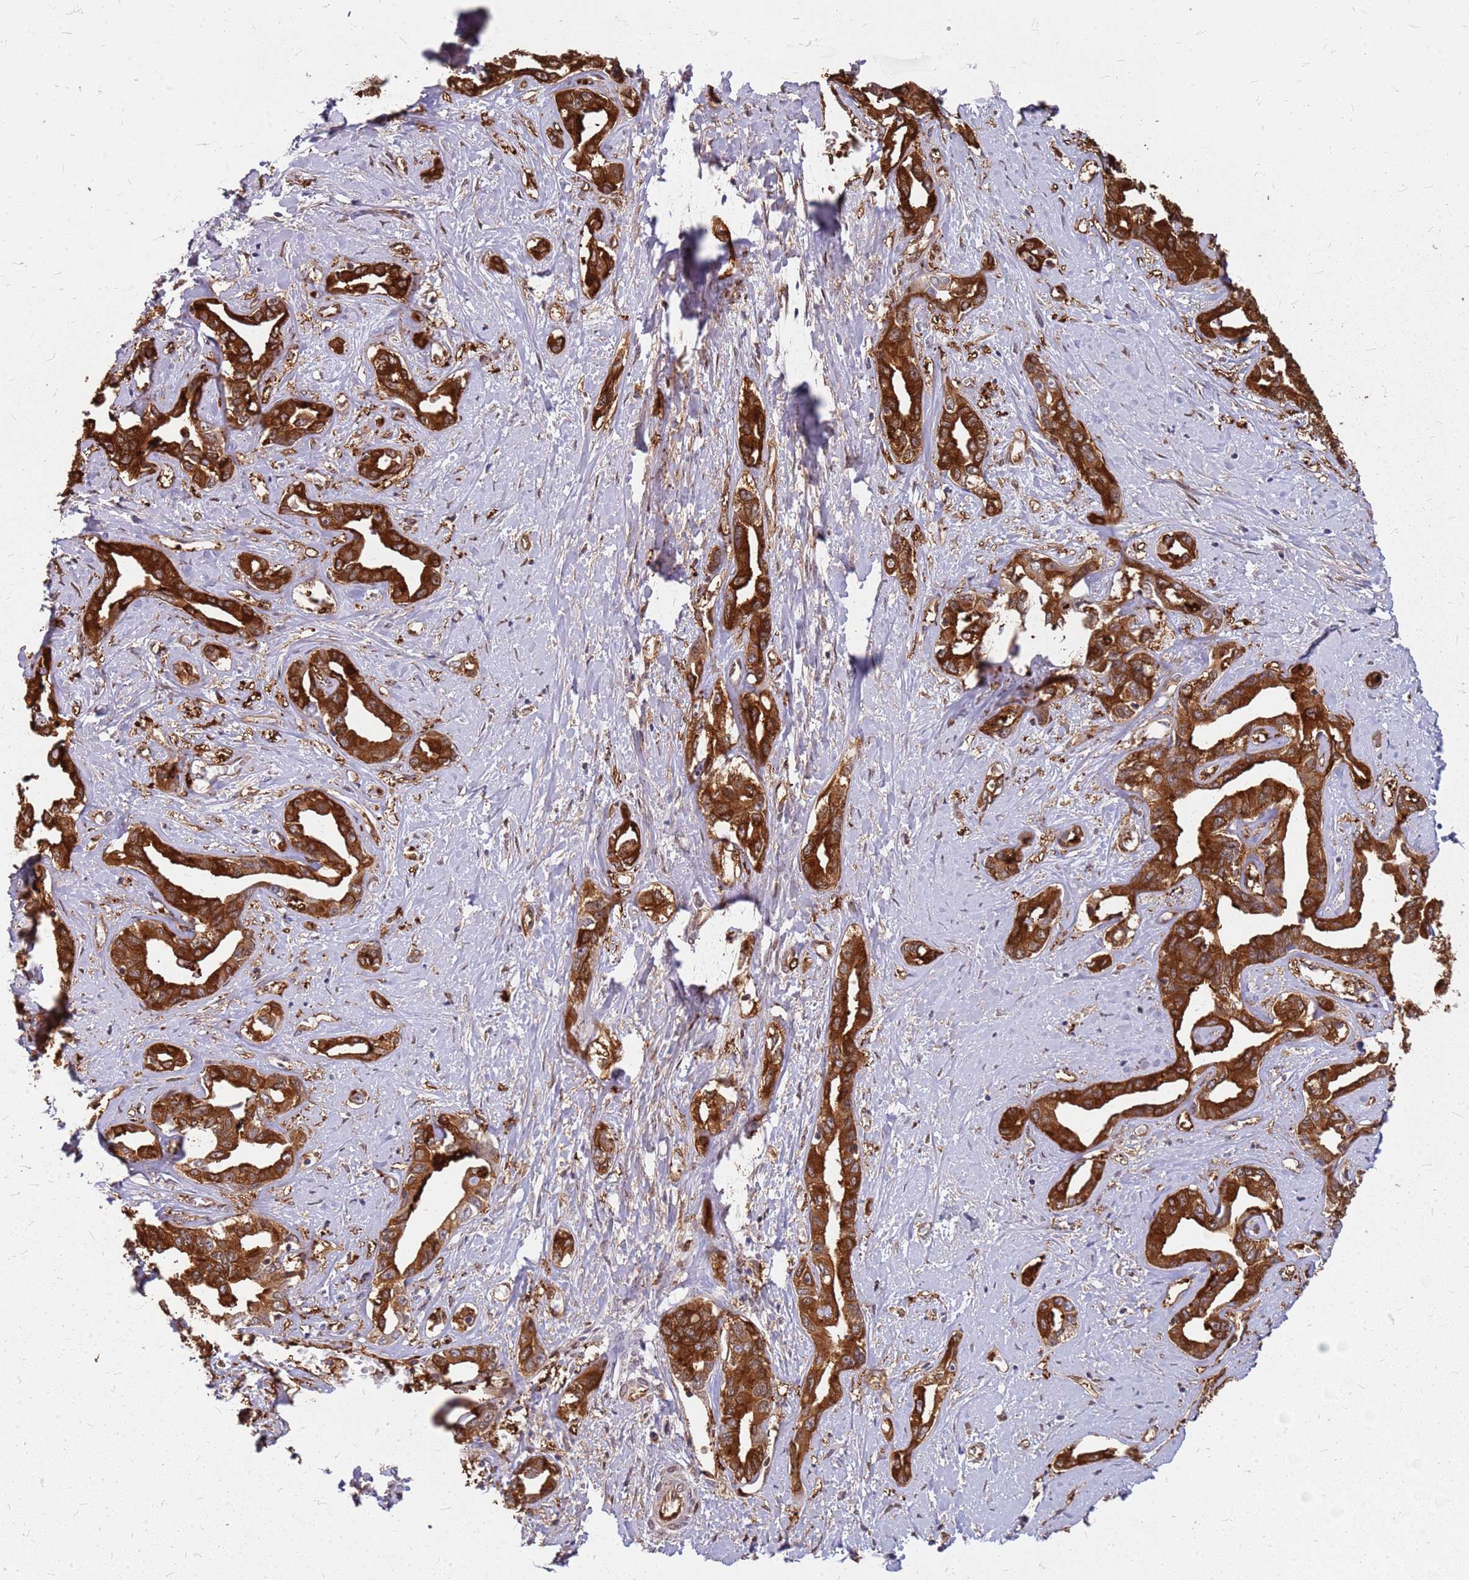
{"staining": {"intensity": "strong", "quantity": ">75%", "location": "cytoplasmic/membranous"}, "tissue": "liver cancer", "cell_type": "Tumor cells", "image_type": "cancer", "snomed": [{"axis": "morphology", "description": "Cholangiocarcinoma"}, {"axis": "topography", "description": "Liver"}], "caption": "Immunohistochemical staining of liver cancer reveals high levels of strong cytoplasmic/membranous protein positivity in about >75% of tumor cells.", "gene": "HDX", "patient": {"sex": "male", "age": 59}}